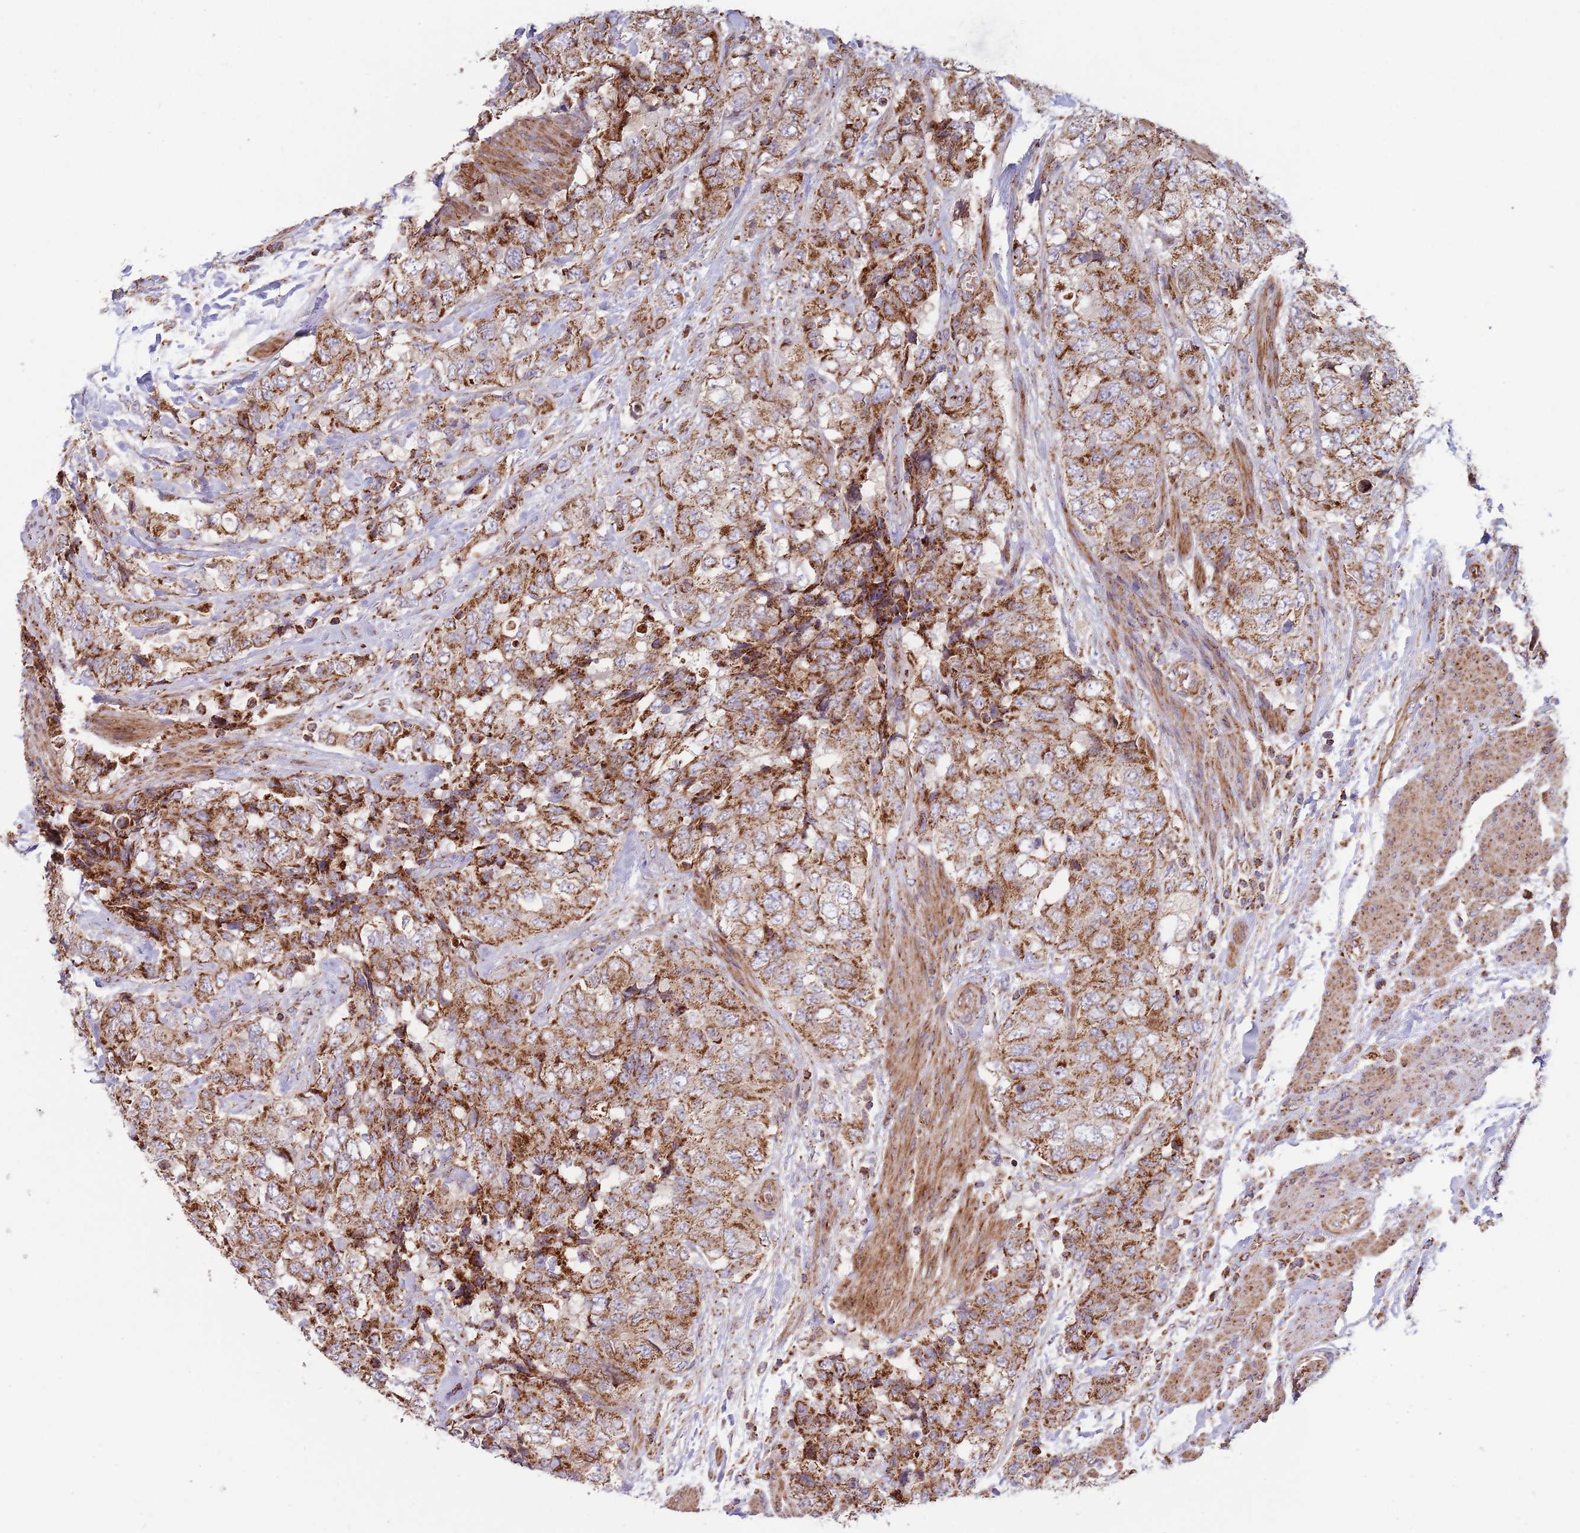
{"staining": {"intensity": "strong", "quantity": ">75%", "location": "cytoplasmic/membranous"}, "tissue": "urothelial cancer", "cell_type": "Tumor cells", "image_type": "cancer", "snomed": [{"axis": "morphology", "description": "Urothelial carcinoma, High grade"}, {"axis": "topography", "description": "Urinary bladder"}], "caption": "Immunohistochemical staining of urothelial carcinoma (high-grade) reveals high levels of strong cytoplasmic/membranous expression in approximately >75% of tumor cells.", "gene": "ATP5PD", "patient": {"sex": "female", "age": 78}}